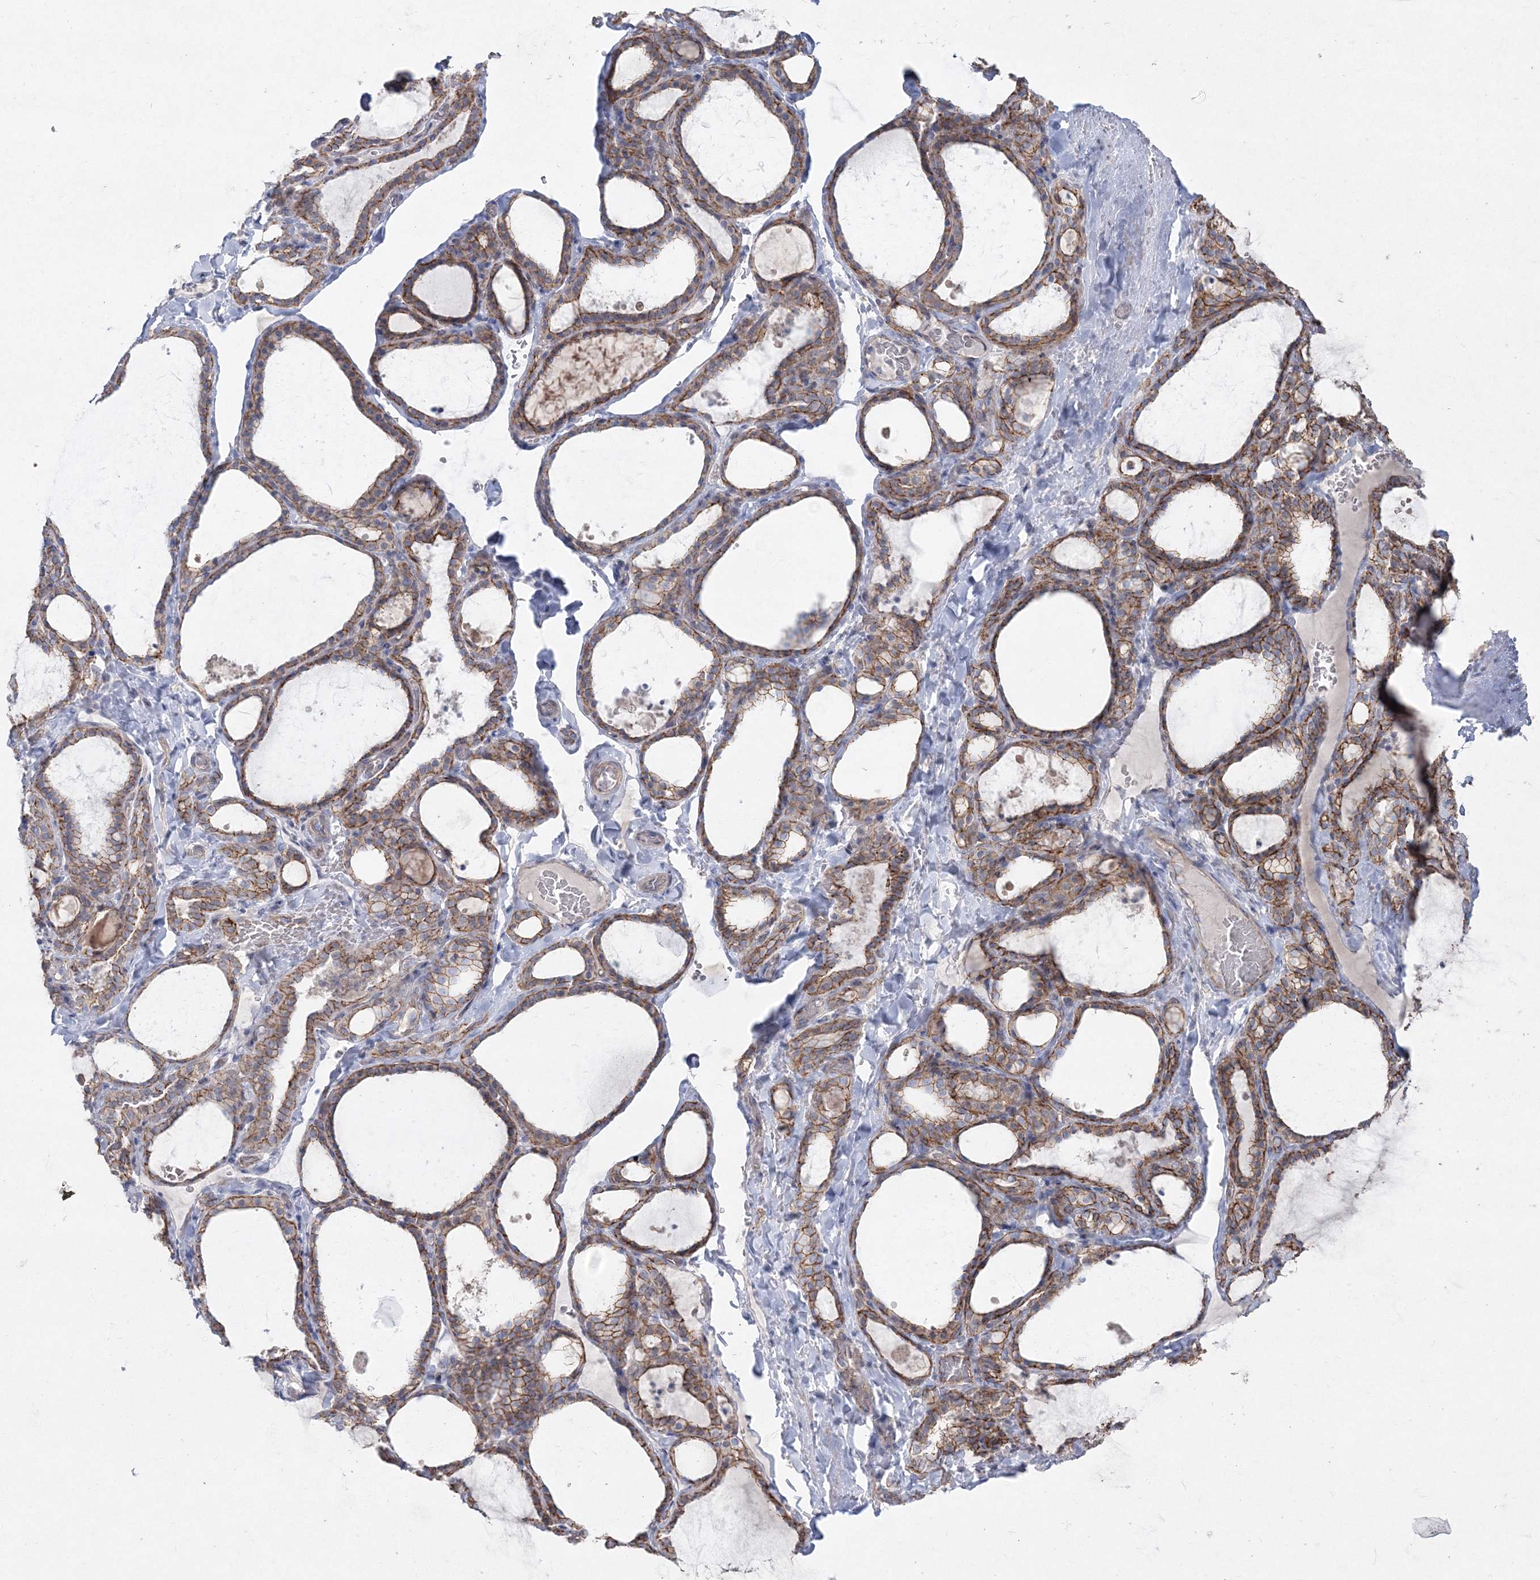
{"staining": {"intensity": "moderate", "quantity": ">75%", "location": "cytoplasmic/membranous"}, "tissue": "thyroid gland", "cell_type": "Glandular cells", "image_type": "normal", "snomed": [{"axis": "morphology", "description": "Normal tissue, NOS"}, {"axis": "topography", "description": "Thyroid gland"}], "caption": "This is an image of immunohistochemistry (IHC) staining of unremarkable thyroid gland, which shows moderate staining in the cytoplasmic/membranous of glandular cells.", "gene": "NAA40", "patient": {"sex": "female", "age": 22}}